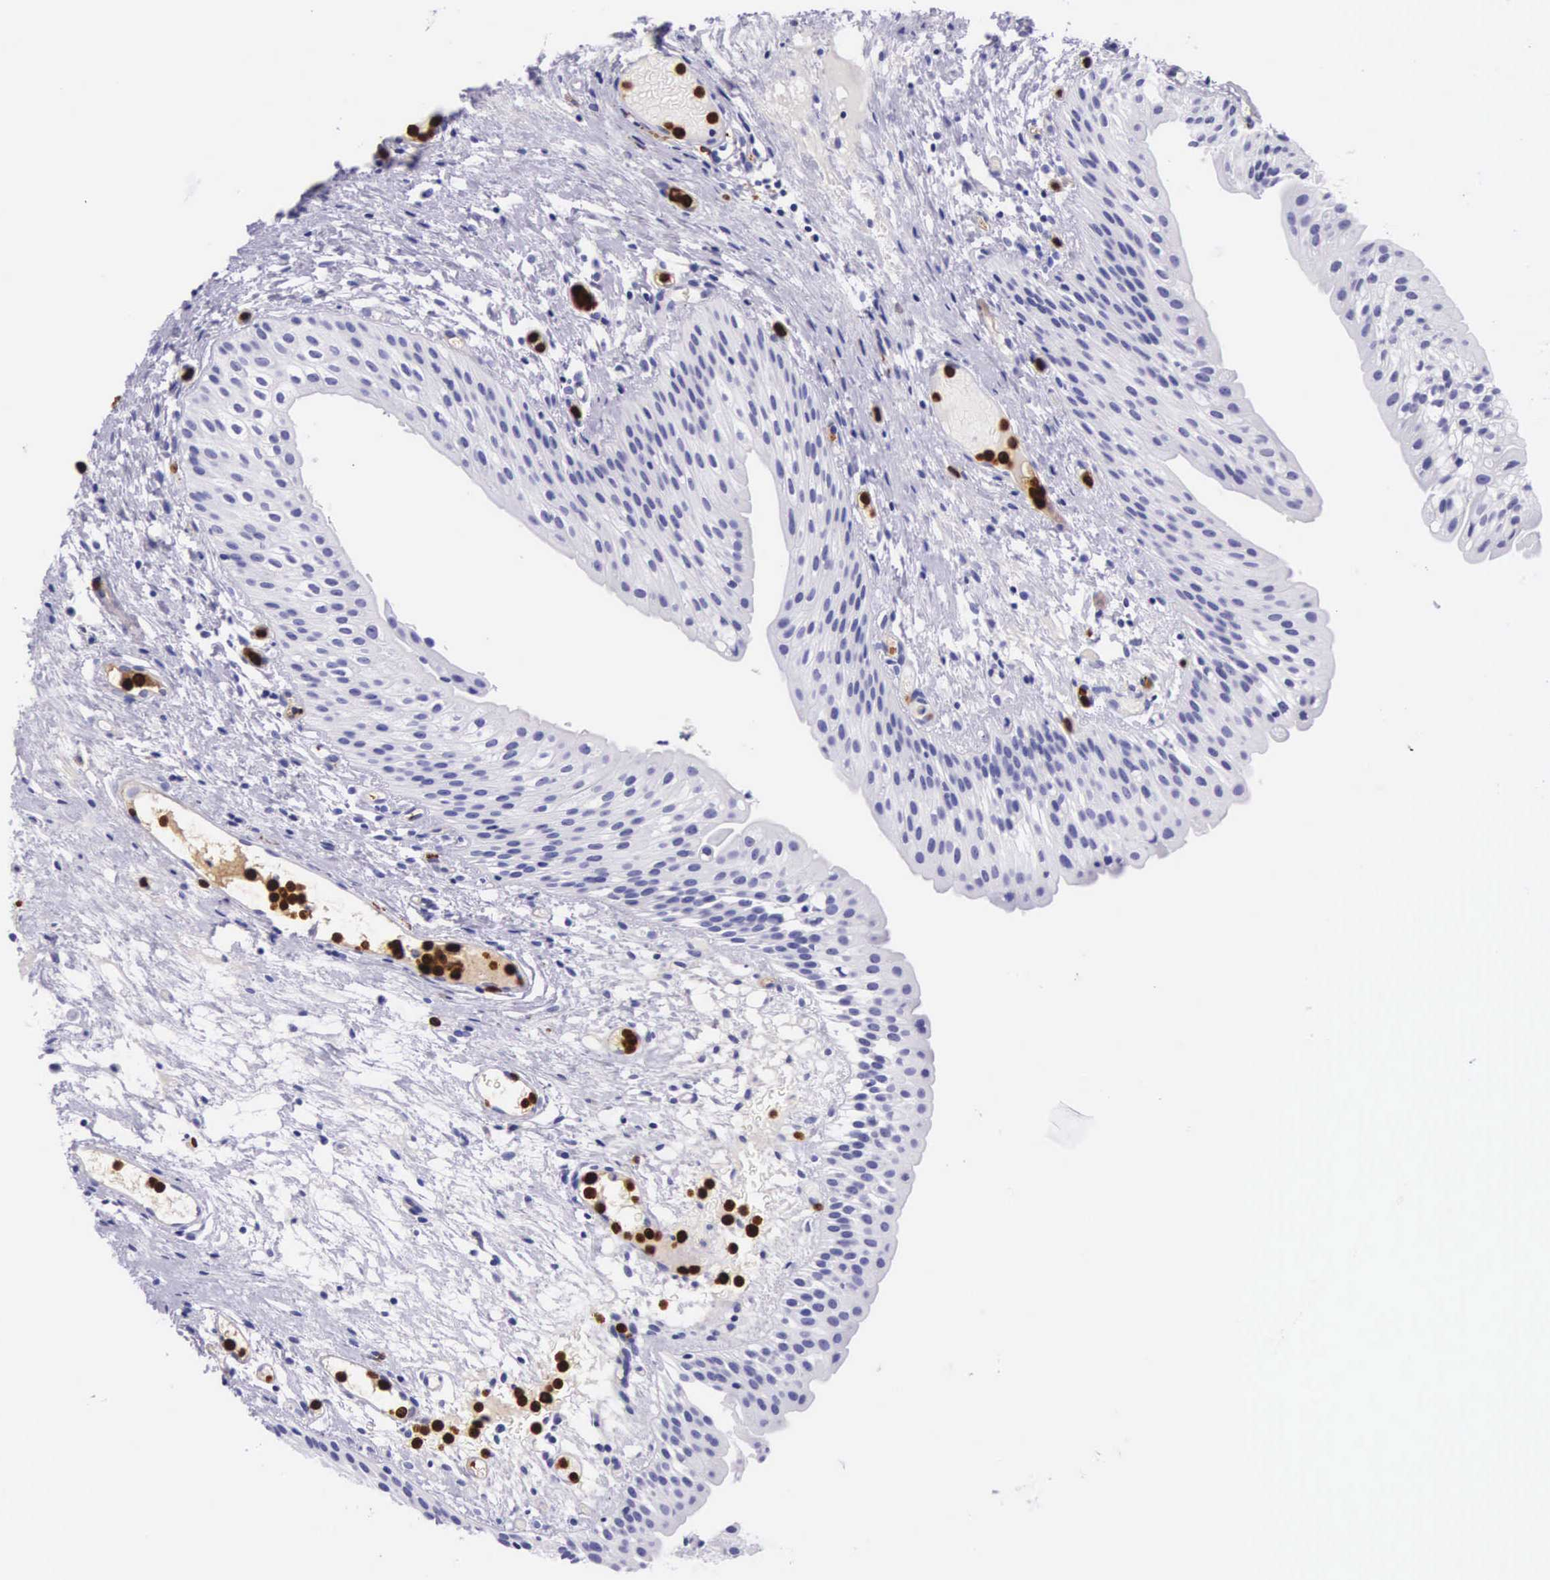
{"staining": {"intensity": "negative", "quantity": "none", "location": "none"}, "tissue": "urinary bladder", "cell_type": "Urothelial cells", "image_type": "normal", "snomed": [{"axis": "morphology", "description": "Normal tissue, NOS"}, {"axis": "topography", "description": "Urinary bladder"}], "caption": "This is an IHC histopathology image of normal urinary bladder. There is no staining in urothelial cells.", "gene": "FCN1", "patient": {"sex": "male", "age": 48}}